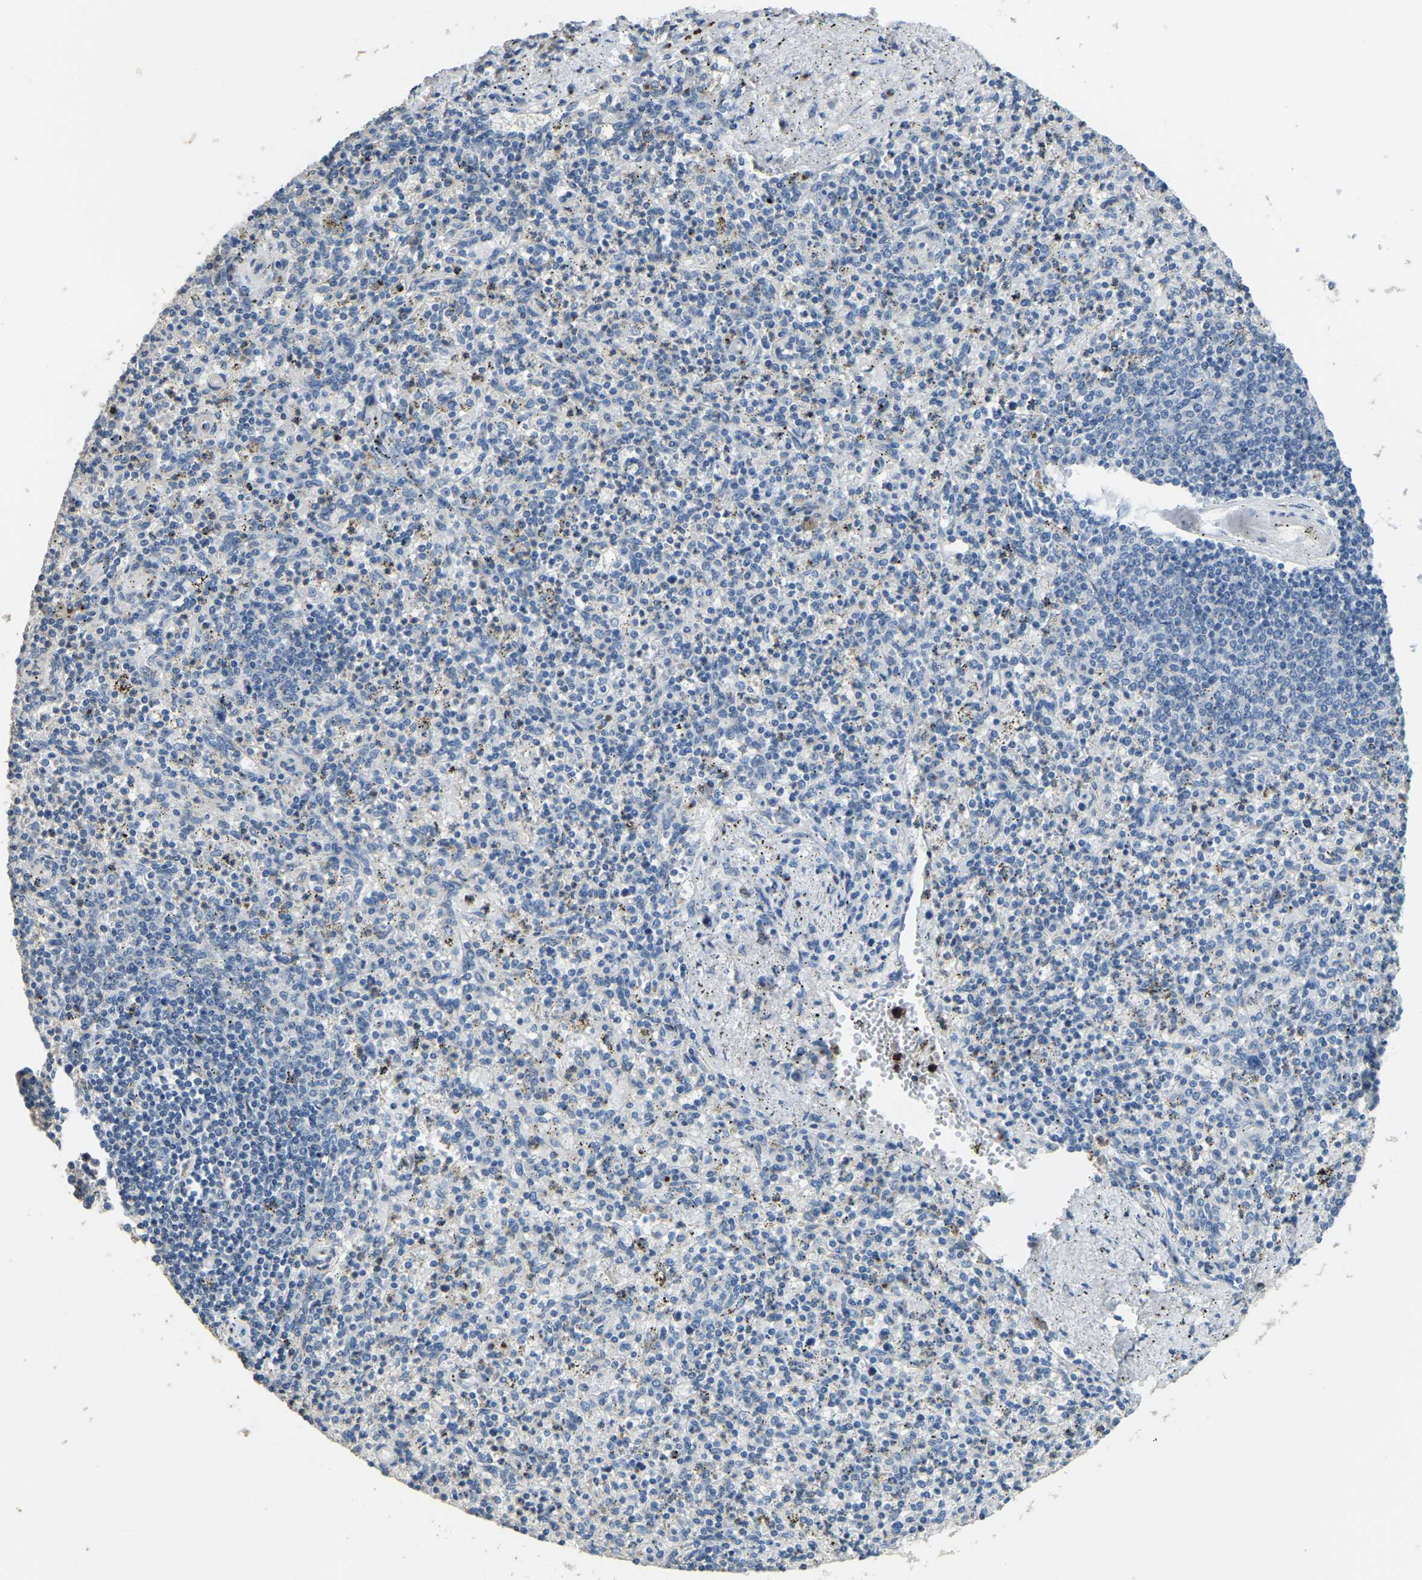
{"staining": {"intensity": "negative", "quantity": "none", "location": "none"}, "tissue": "spleen", "cell_type": "Cells in red pulp", "image_type": "normal", "snomed": [{"axis": "morphology", "description": "Normal tissue, NOS"}, {"axis": "topography", "description": "Spleen"}], "caption": "This is an immunohistochemistry (IHC) image of benign human spleen. There is no staining in cells in red pulp.", "gene": "FAM174A", "patient": {"sex": "male", "age": 72}}